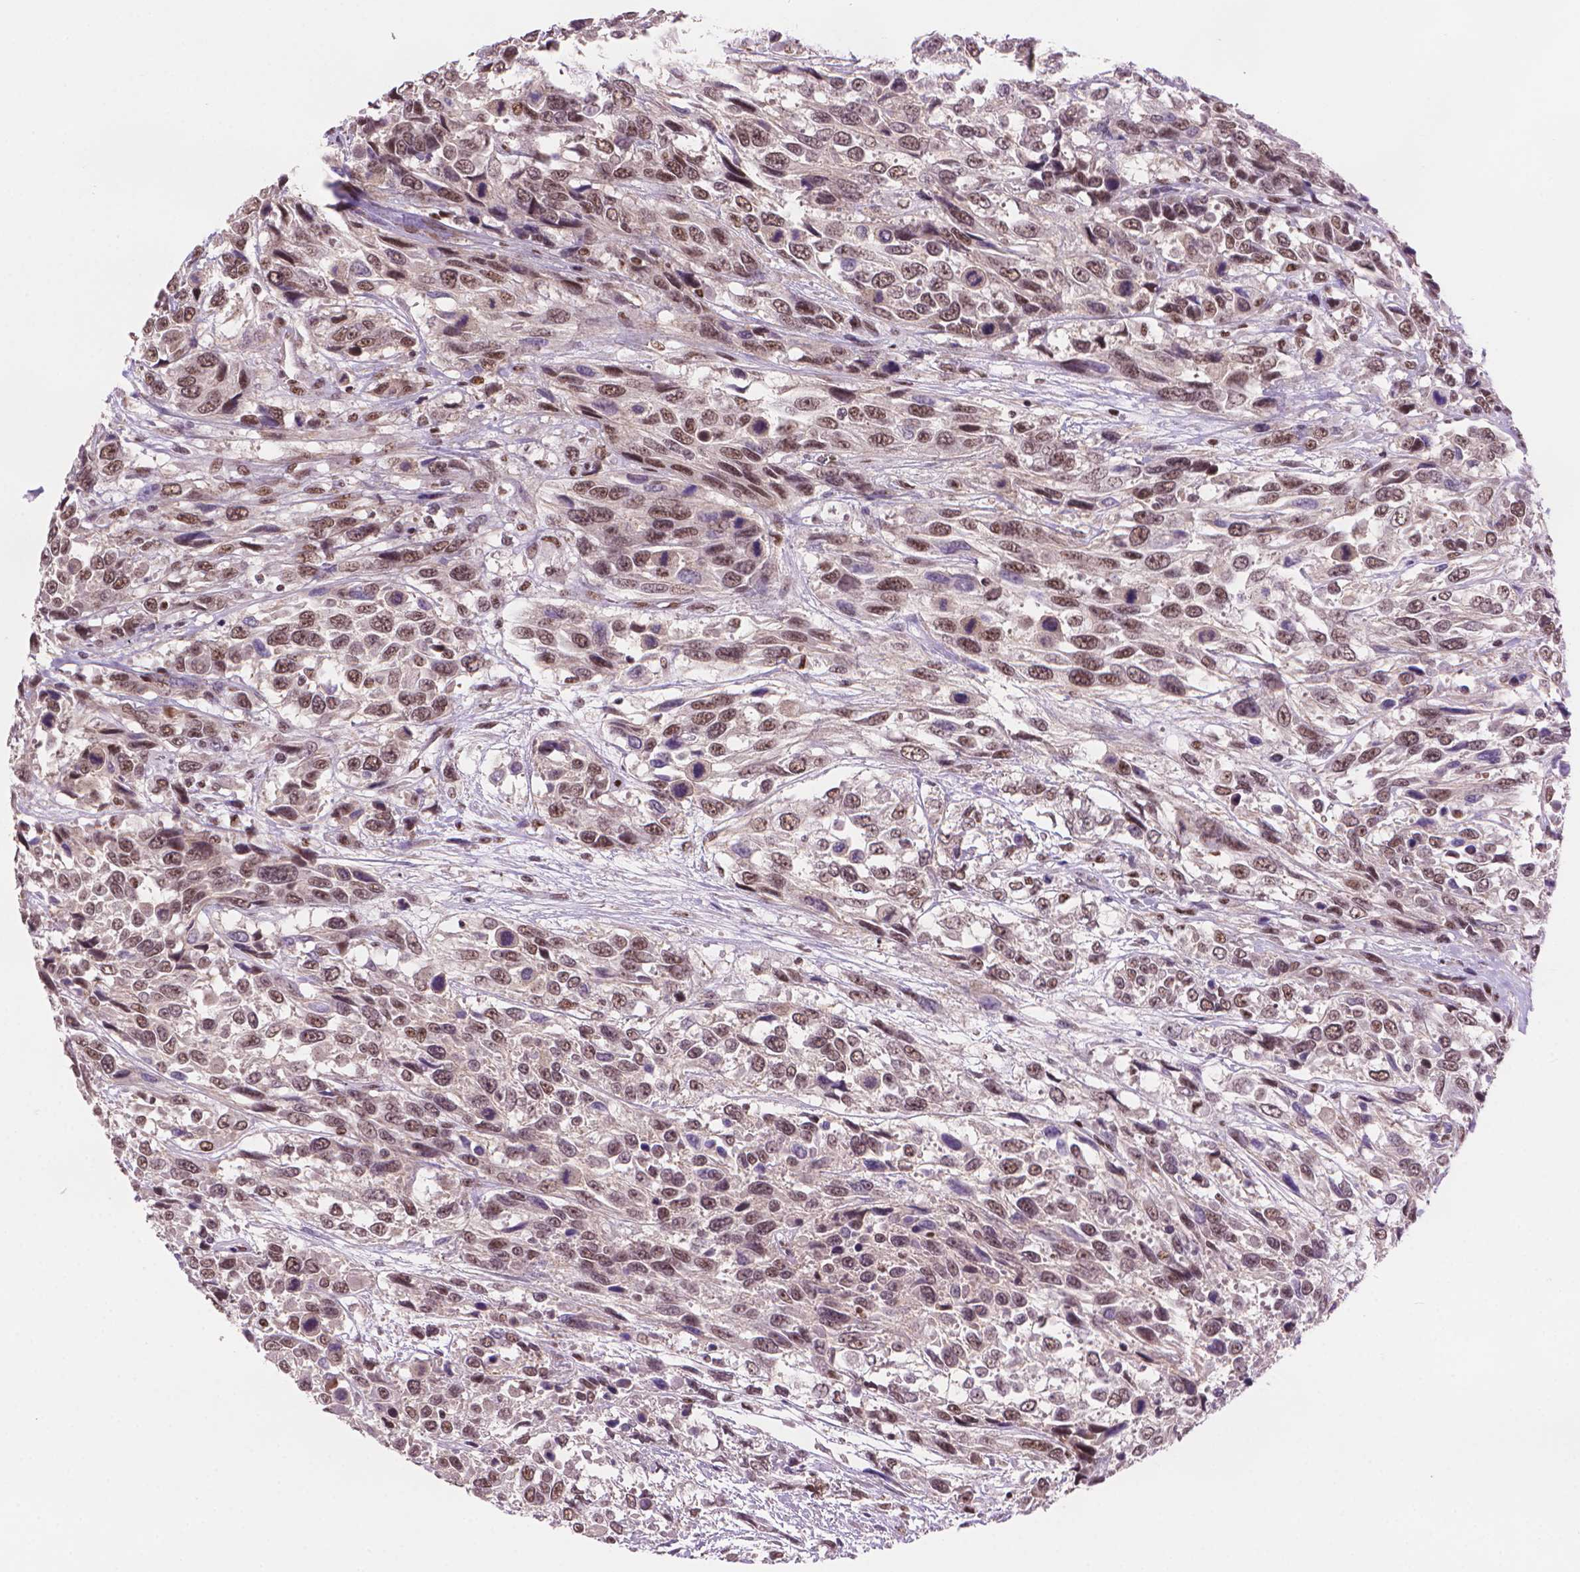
{"staining": {"intensity": "moderate", "quantity": ">75%", "location": "nuclear"}, "tissue": "urothelial cancer", "cell_type": "Tumor cells", "image_type": "cancer", "snomed": [{"axis": "morphology", "description": "Urothelial carcinoma, High grade"}, {"axis": "topography", "description": "Urinary bladder"}], "caption": "Urothelial carcinoma (high-grade) stained for a protein (brown) exhibits moderate nuclear positive staining in about >75% of tumor cells.", "gene": "UBN1", "patient": {"sex": "female", "age": 70}}